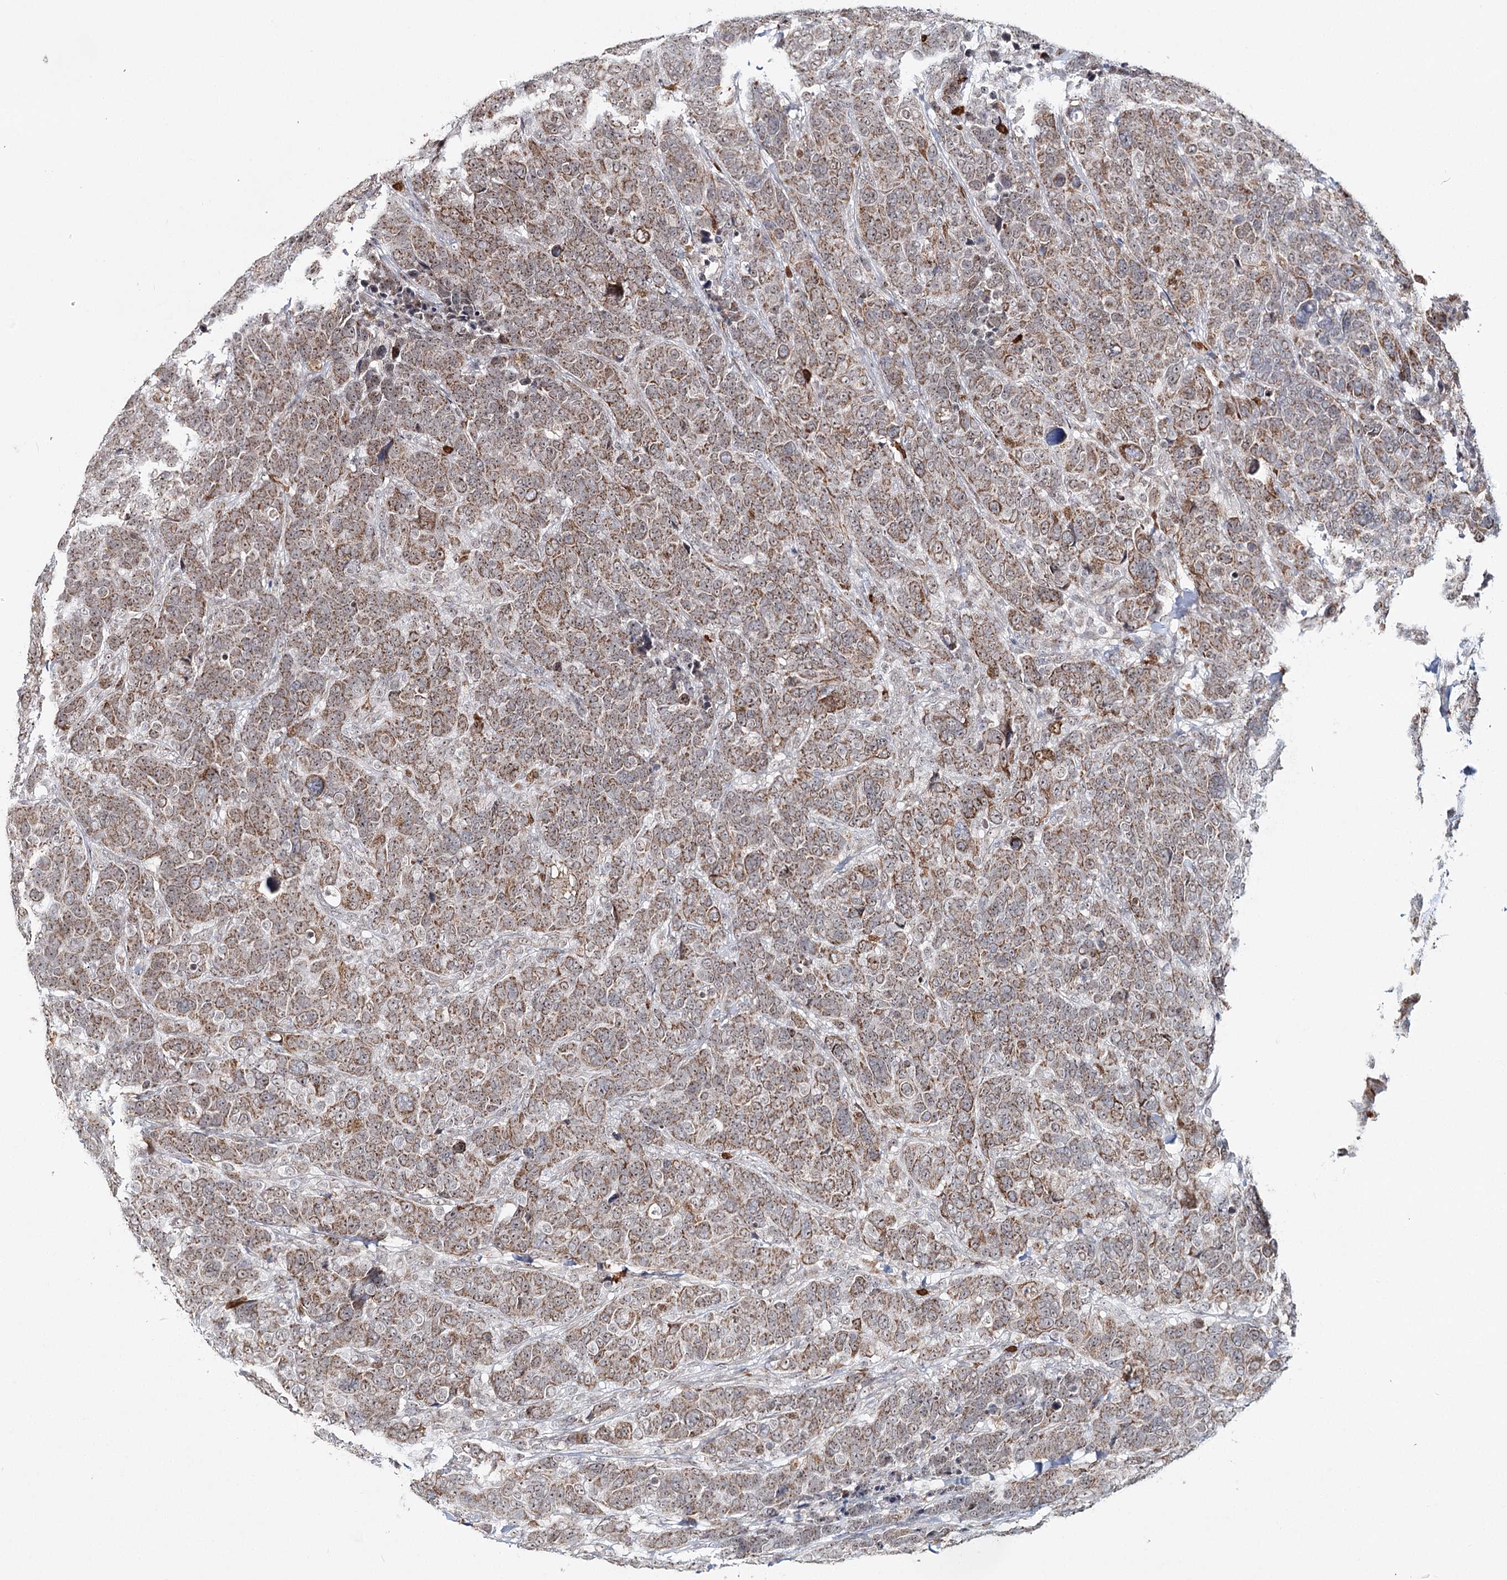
{"staining": {"intensity": "moderate", "quantity": ">75%", "location": "cytoplasmic/membranous"}, "tissue": "breast cancer", "cell_type": "Tumor cells", "image_type": "cancer", "snomed": [{"axis": "morphology", "description": "Duct carcinoma"}, {"axis": "topography", "description": "Breast"}], "caption": "A brown stain shows moderate cytoplasmic/membranous expression of a protein in breast cancer tumor cells.", "gene": "ATAD1", "patient": {"sex": "female", "age": 37}}